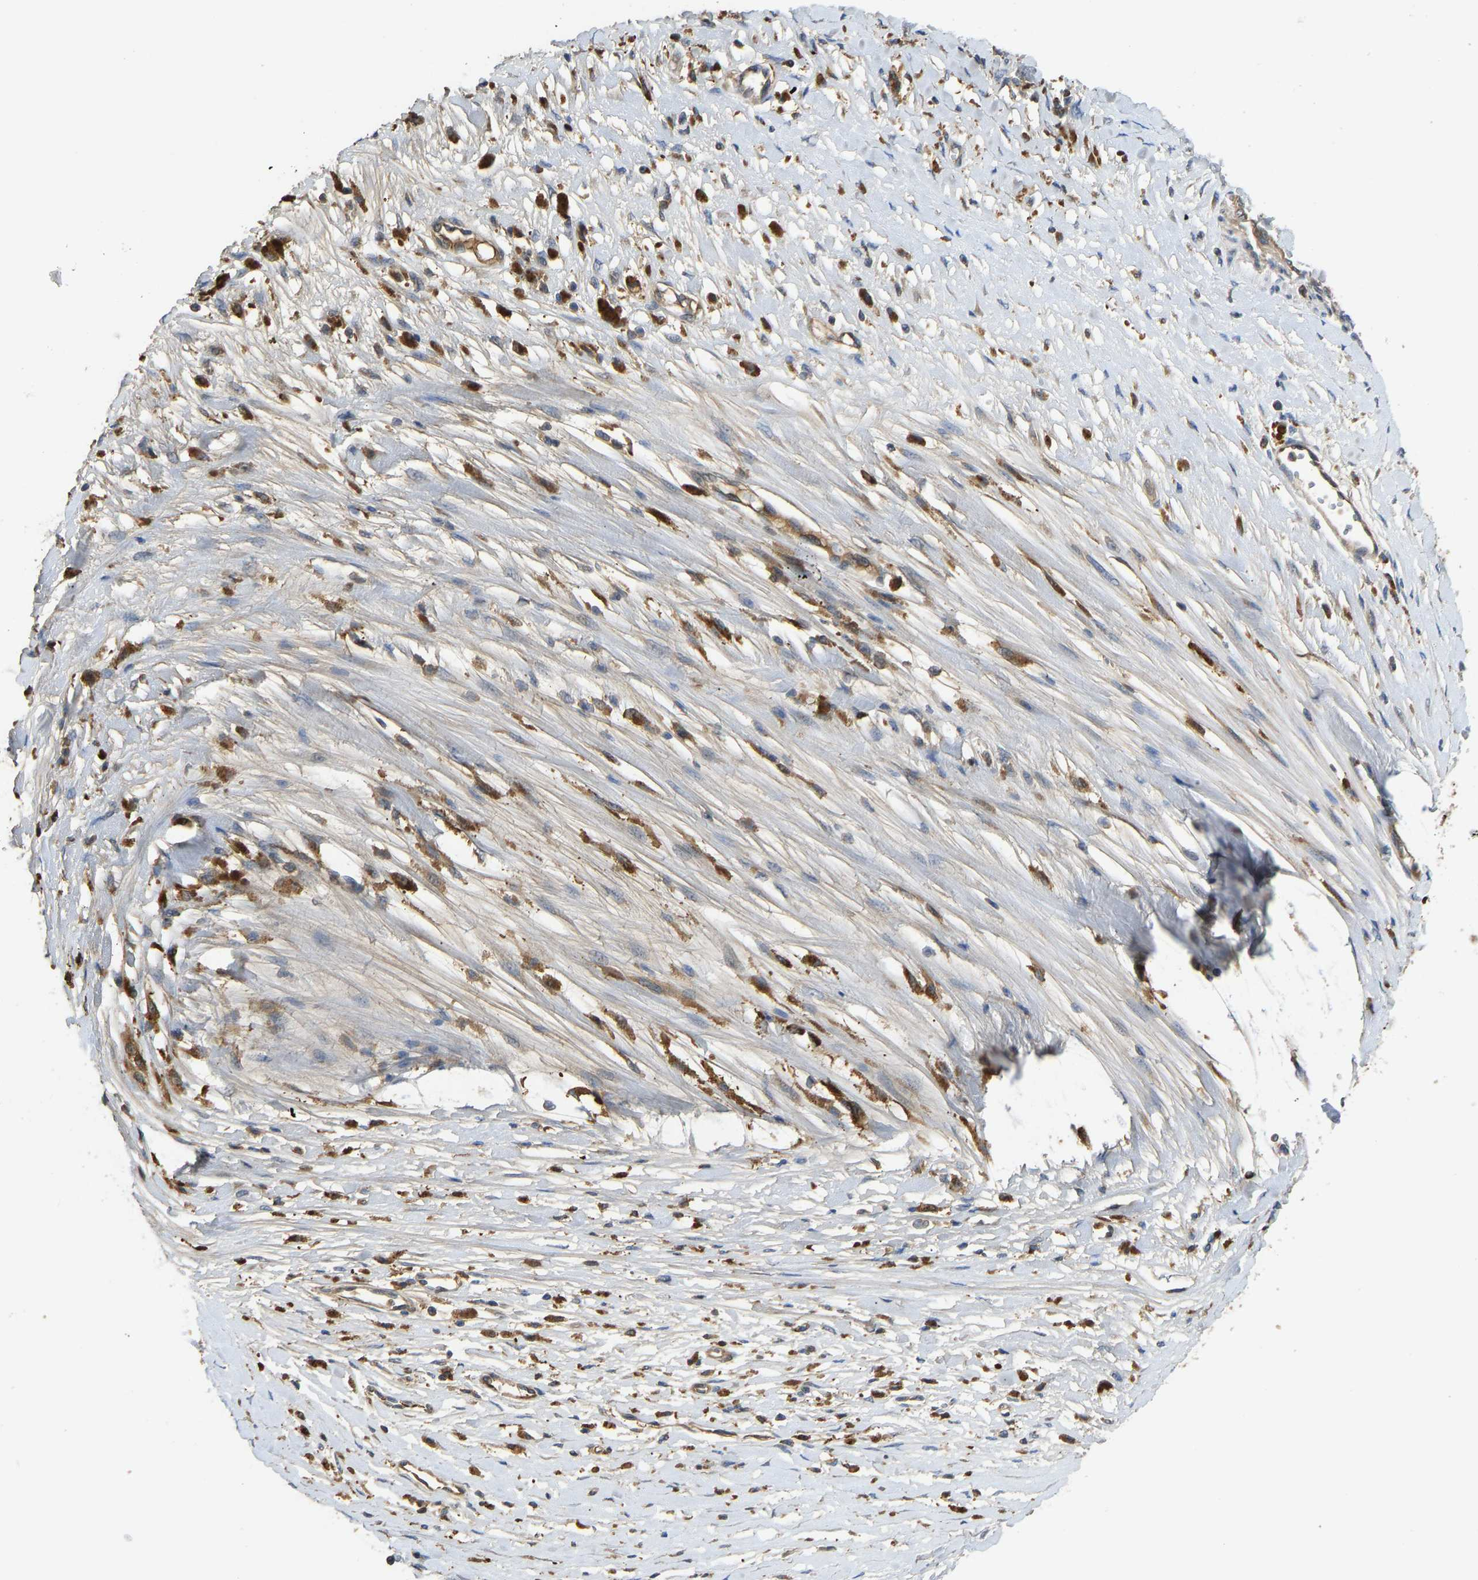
{"staining": {"intensity": "moderate", "quantity": ">75%", "location": "cytoplasmic/membranous"}, "tissue": "melanoma", "cell_type": "Tumor cells", "image_type": "cancer", "snomed": [{"axis": "morphology", "description": "Malignant melanoma, Metastatic site"}, {"axis": "topography", "description": "Lymph node"}], "caption": "DAB (3,3'-diaminobenzidine) immunohistochemical staining of melanoma shows moderate cytoplasmic/membranous protein positivity in about >75% of tumor cells.", "gene": "VCPKMT", "patient": {"sex": "male", "age": 59}}